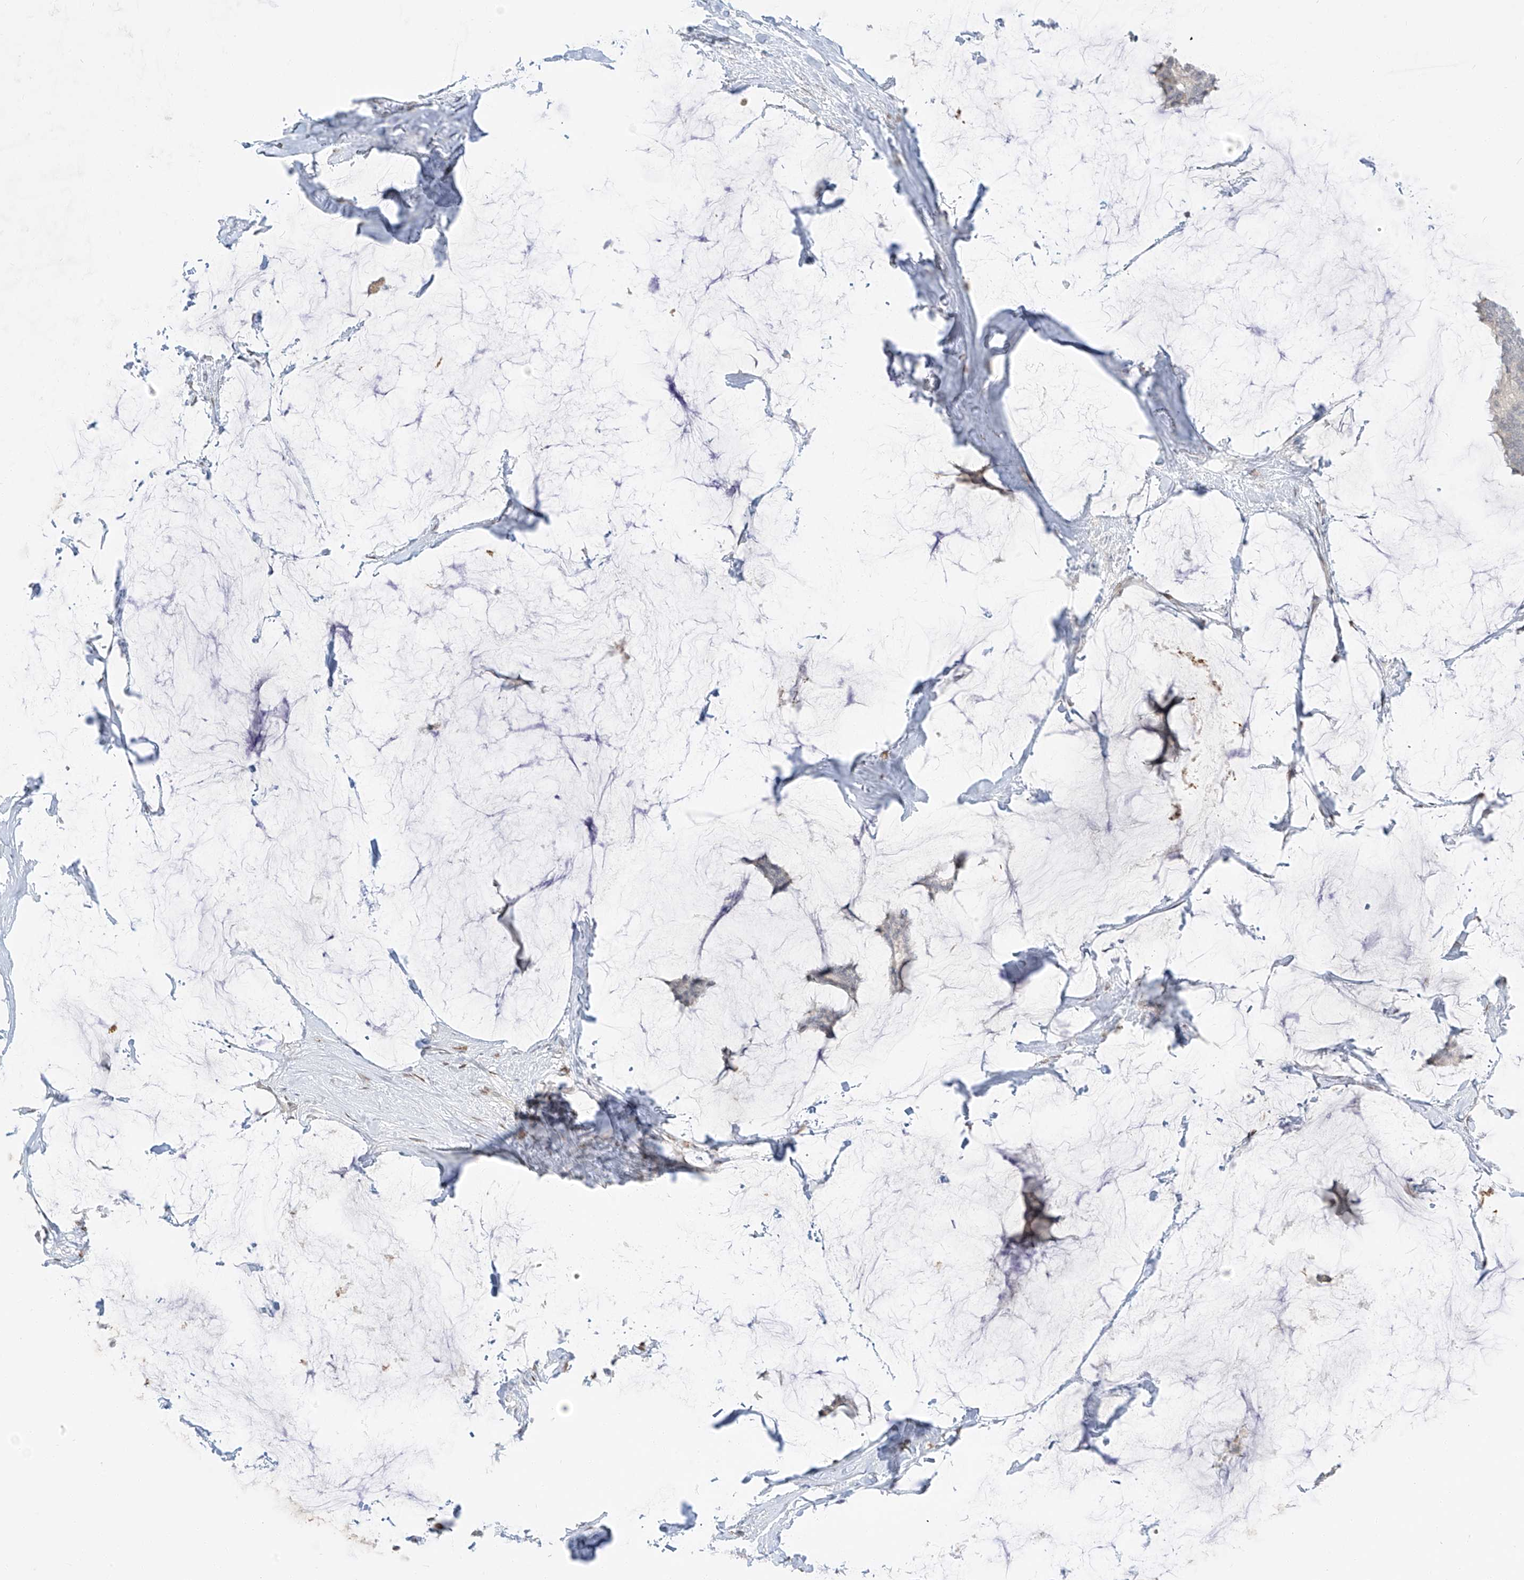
{"staining": {"intensity": "weak", "quantity": "<25%", "location": "nuclear"}, "tissue": "breast cancer", "cell_type": "Tumor cells", "image_type": "cancer", "snomed": [{"axis": "morphology", "description": "Duct carcinoma"}, {"axis": "topography", "description": "Breast"}], "caption": "Immunohistochemical staining of human breast intraductal carcinoma displays no significant expression in tumor cells.", "gene": "ZNF774", "patient": {"sex": "female", "age": 93}}